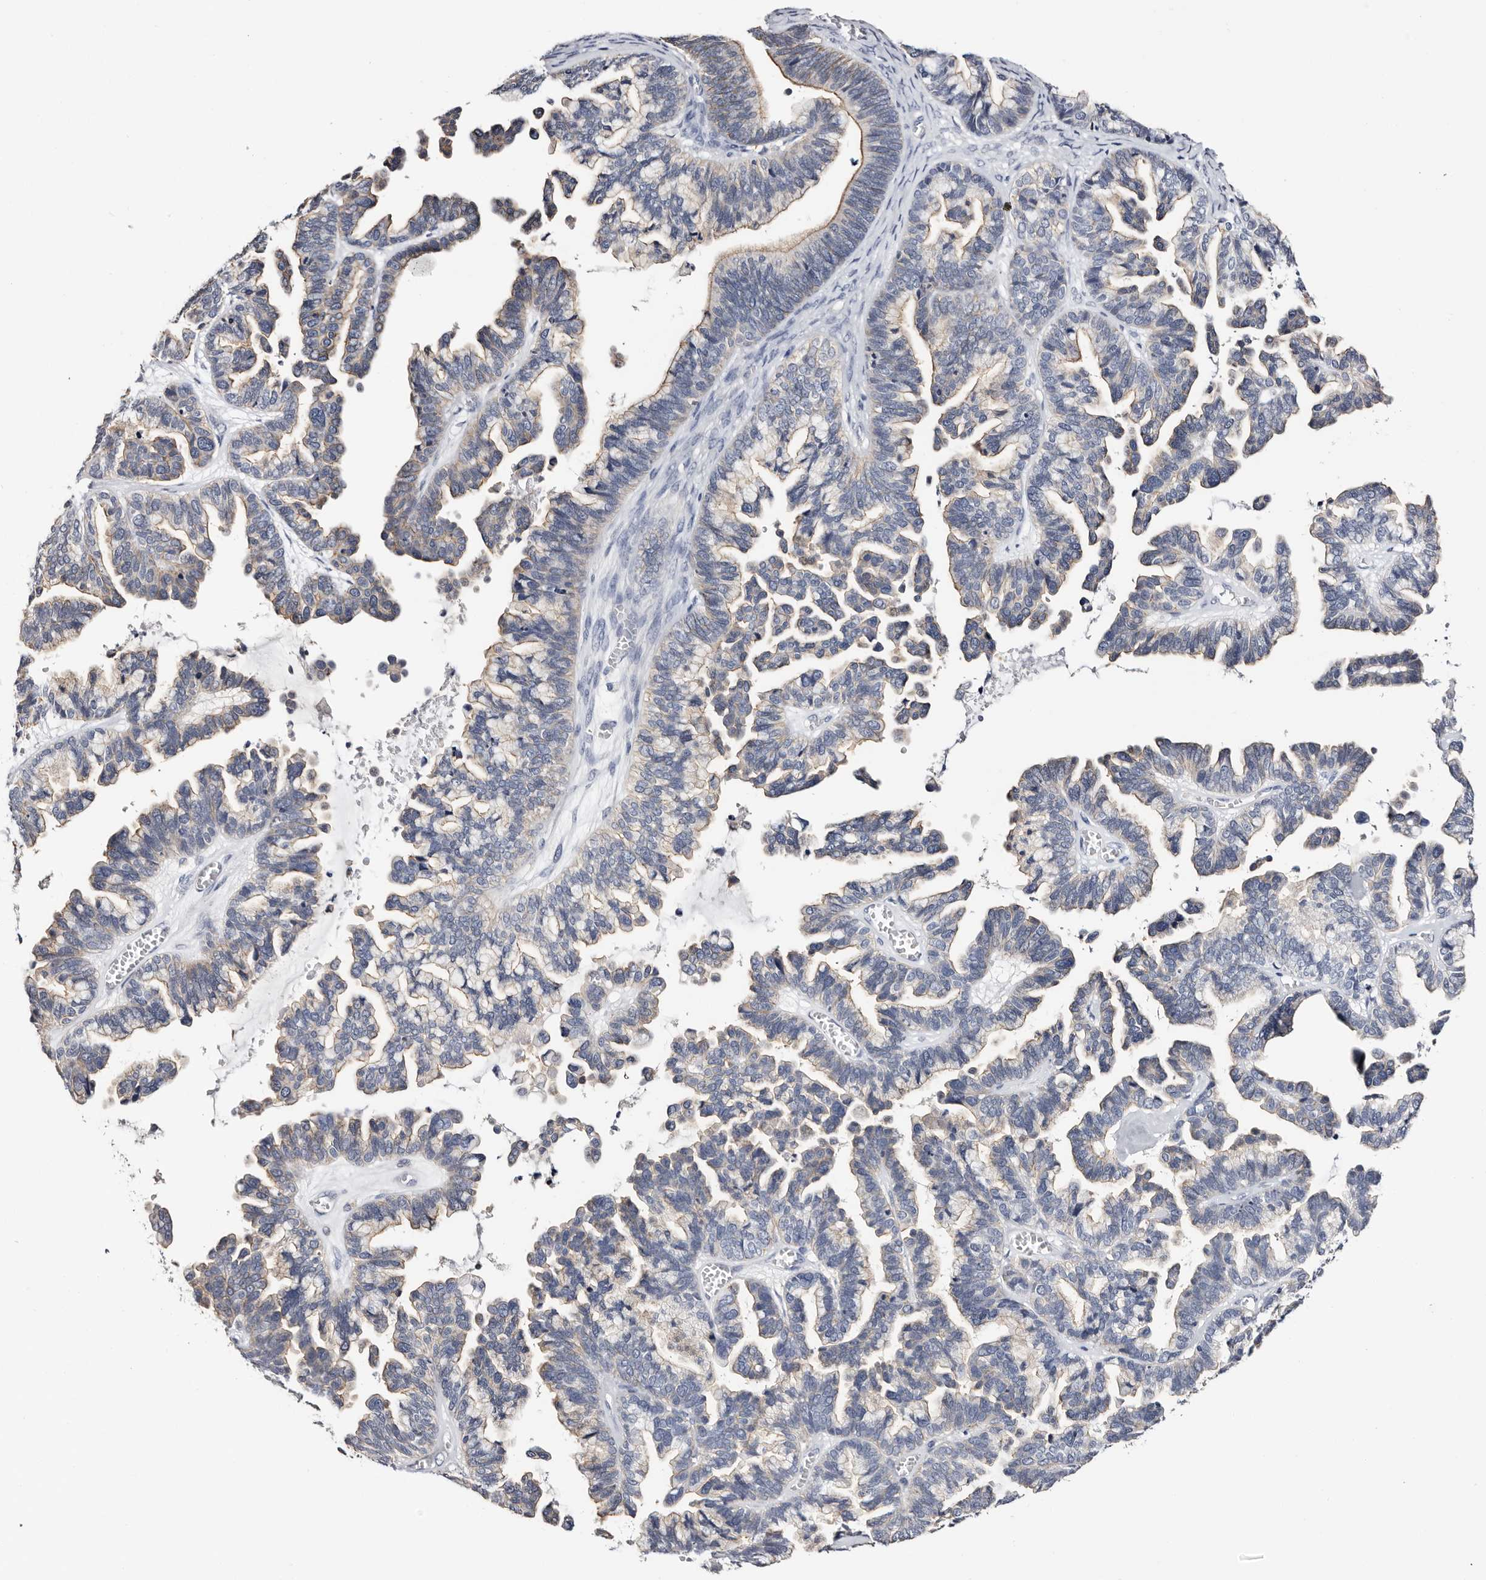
{"staining": {"intensity": "moderate", "quantity": "25%-75%", "location": "cytoplasmic/membranous"}, "tissue": "ovarian cancer", "cell_type": "Tumor cells", "image_type": "cancer", "snomed": [{"axis": "morphology", "description": "Cystadenocarcinoma, serous, NOS"}, {"axis": "topography", "description": "Ovary"}], "caption": "Serous cystadenocarcinoma (ovarian) stained with immunohistochemistry shows moderate cytoplasmic/membranous positivity in approximately 25%-75% of tumor cells. (brown staining indicates protein expression, while blue staining denotes nuclei).", "gene": "ROM1", "patient": {"sex": "female", "age": 56}}